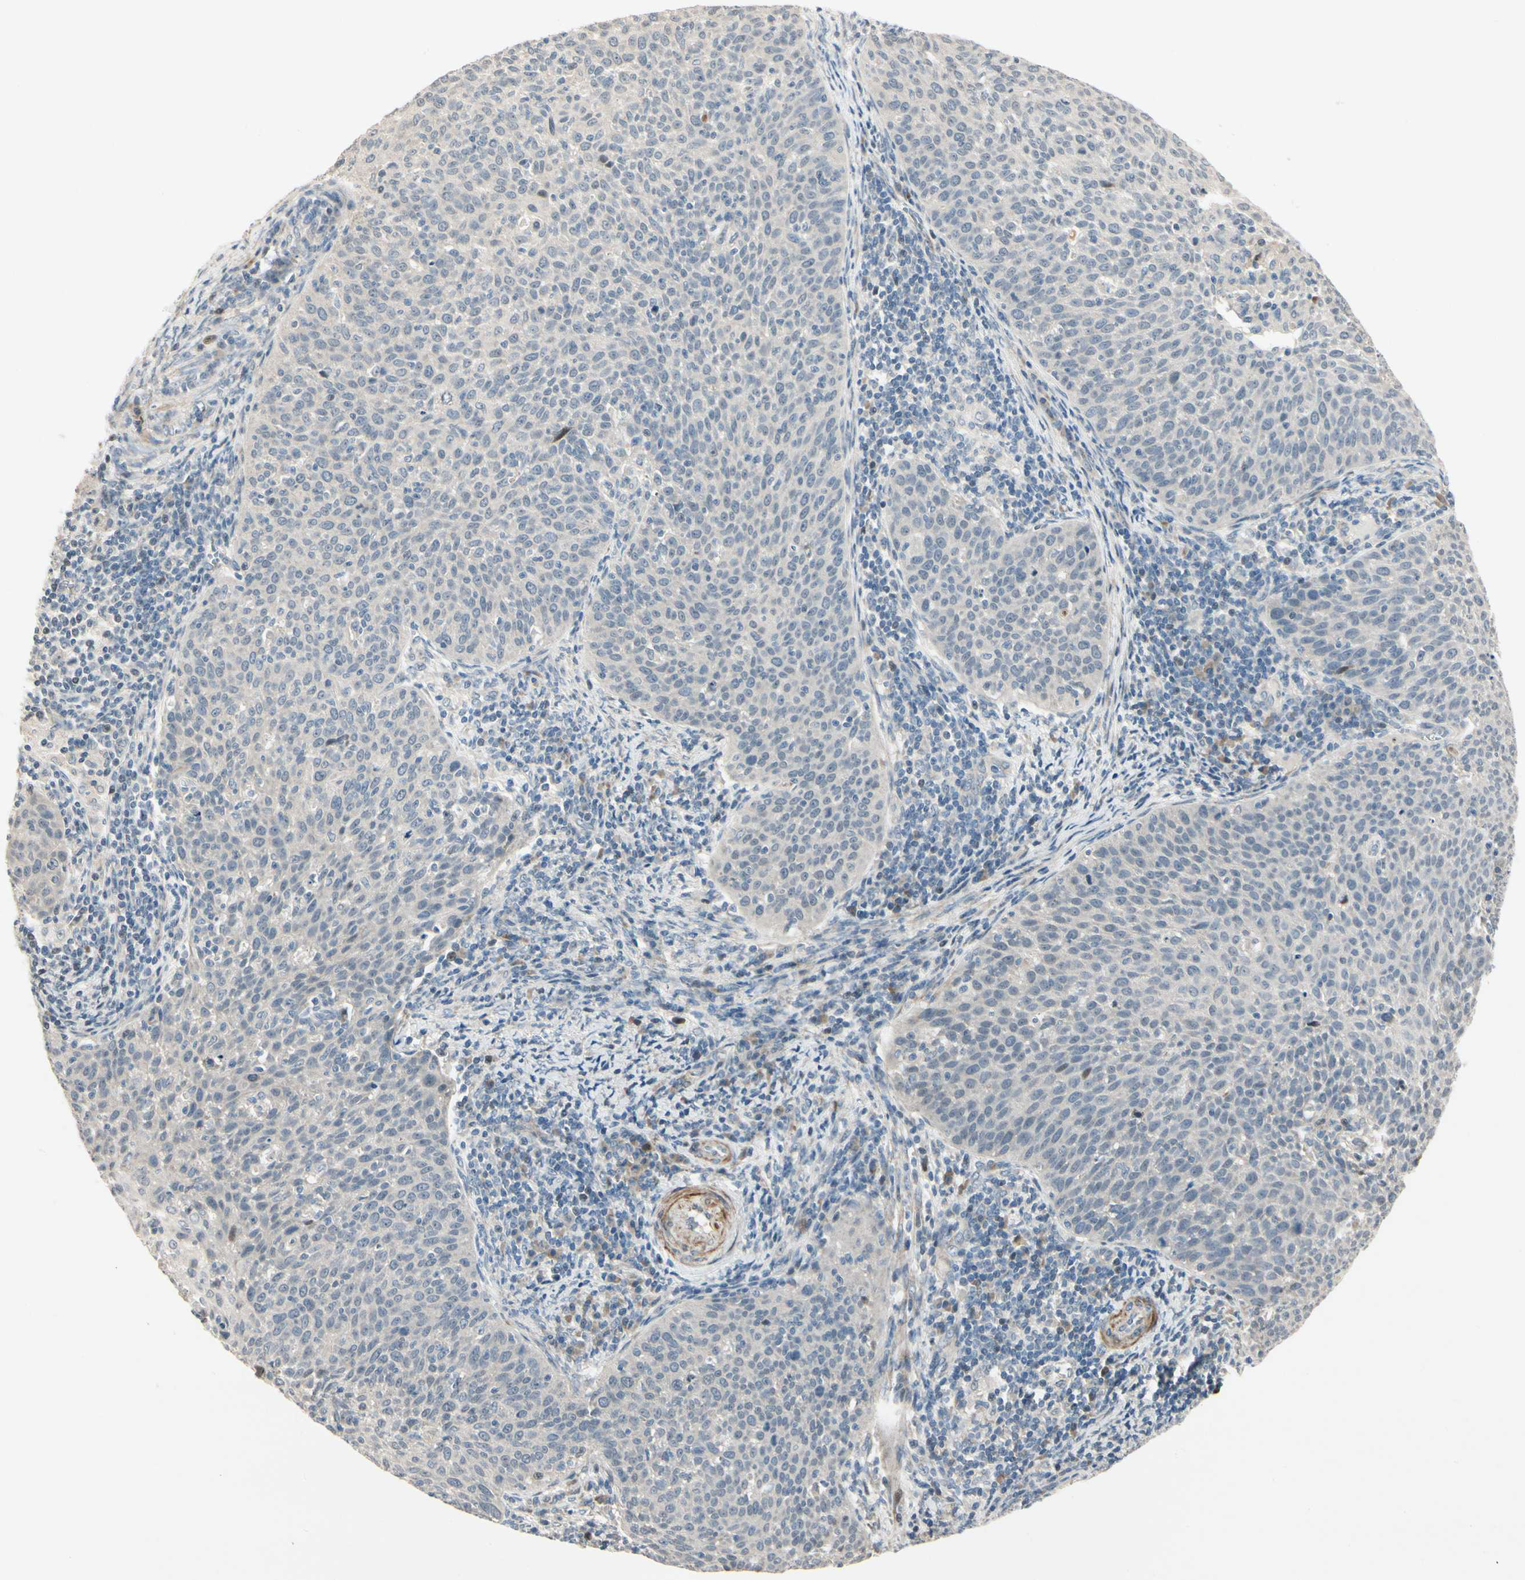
{"staining": {"intensity": "weak", "quantity": ">75%", "location": "cytoplasmic/membranous"}, "tissue": "cervical cancer", "cell_type": "Tumor cells", "image_type": "cancer", "snomed": [{"axis": "morphology", "description": "Squamous cell carcinoma, NOS"}, {"axis": "topography", "description": "Cervix"}], "caption": "DAB immunohistochemical staining of cervical cancer (squamous cell carcinoma) reveals weak cytoplasmic/membranous protein positivity in about >75% of tumor cells.", "gene": "P4HA3", "patient": {"sex": "female", "age": 38}}